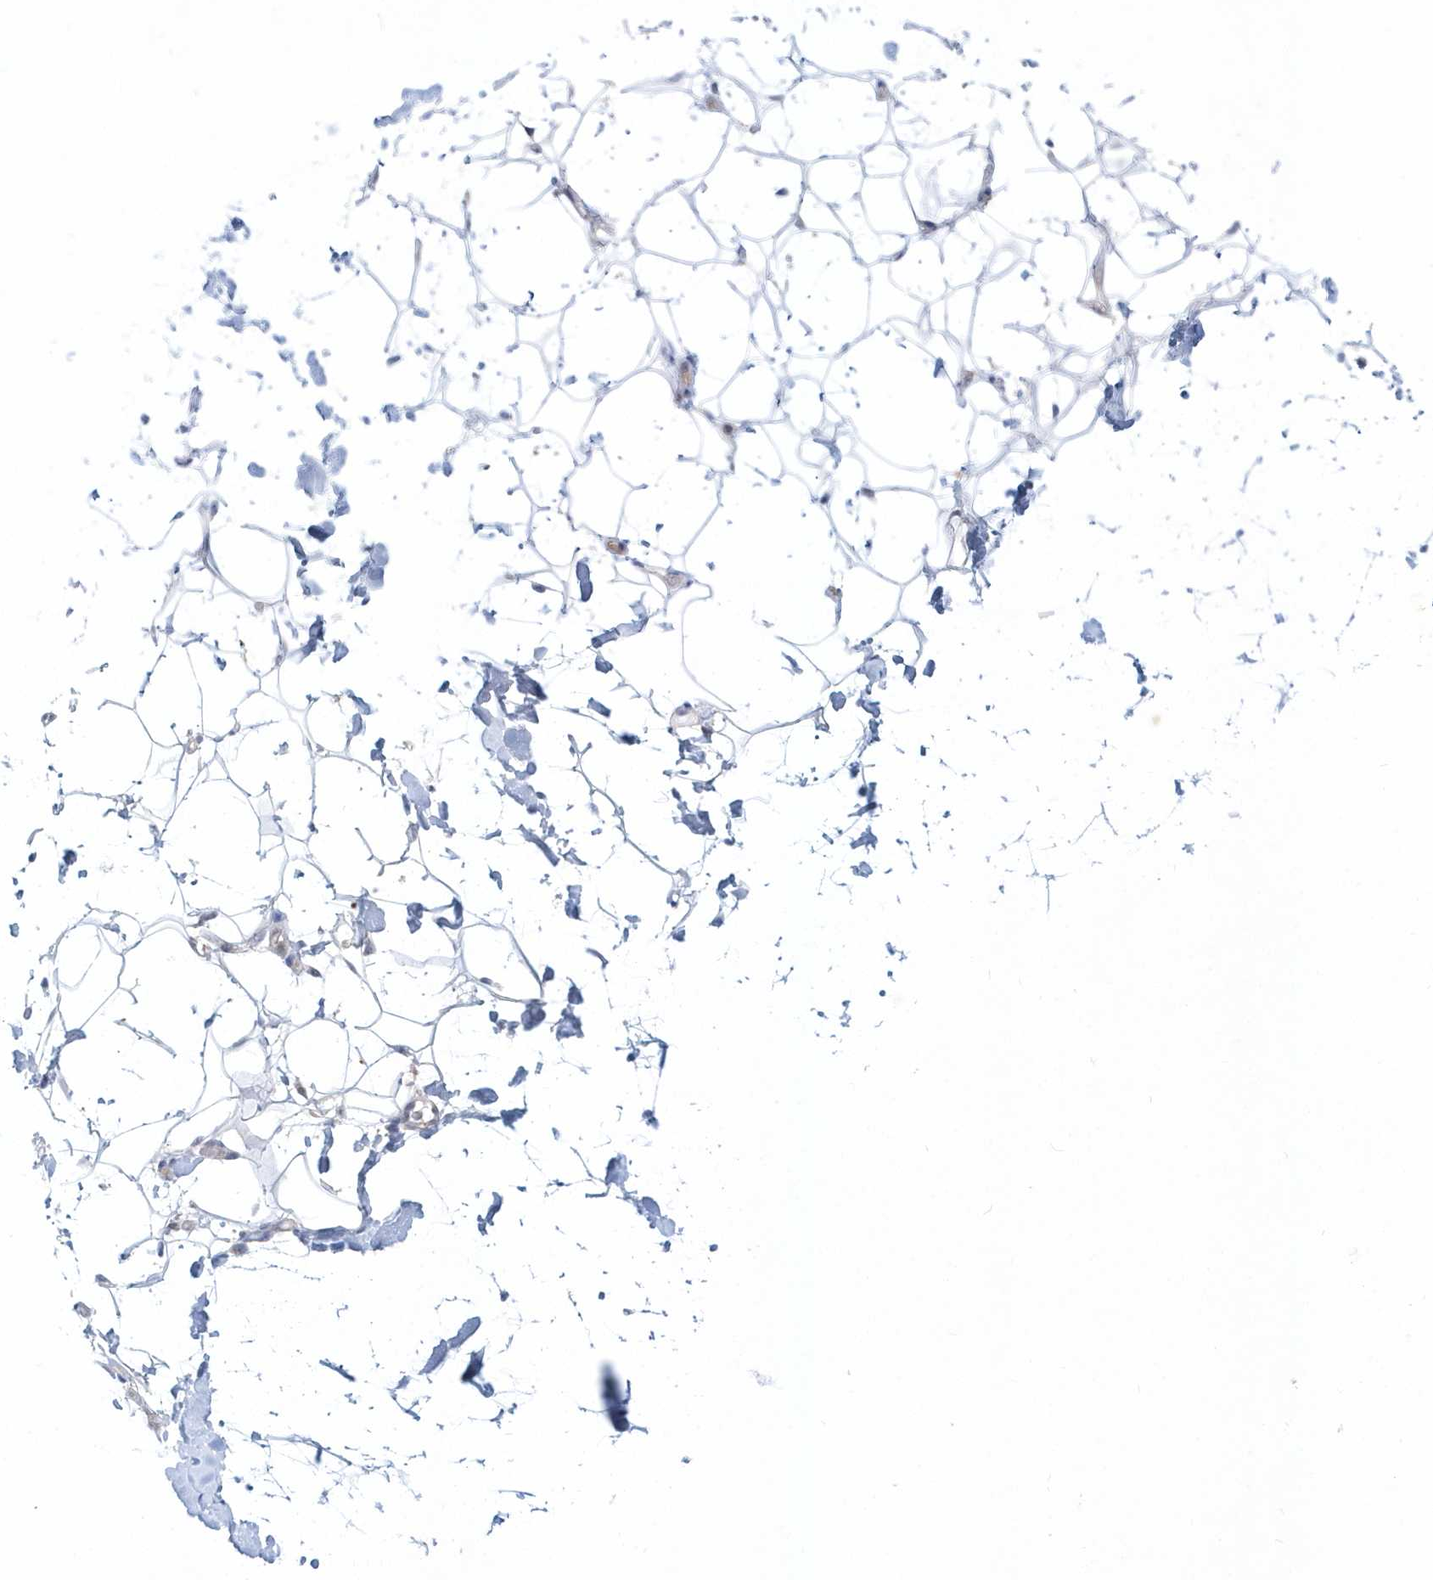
{"staining": {"intensity": "weak", "quantity": ">75%", "location": "cytoplasmic/membranous"}, "tissue": "adipose tissue", "cell_type": "Adipocytes", "image_type": "normal", "snomed": [{"axis": "morphology", "description": "Normal tissue, NOS"}, {"axis": "topography", "description": "Breast"}], "caption": "IHC of normal adipose tissue reveals low levels of weak cytoplasmic/membranous expression in about >75% of adipocytes.", "gene": "RNF7", "patient": {"sex": "female", "age": 26}}